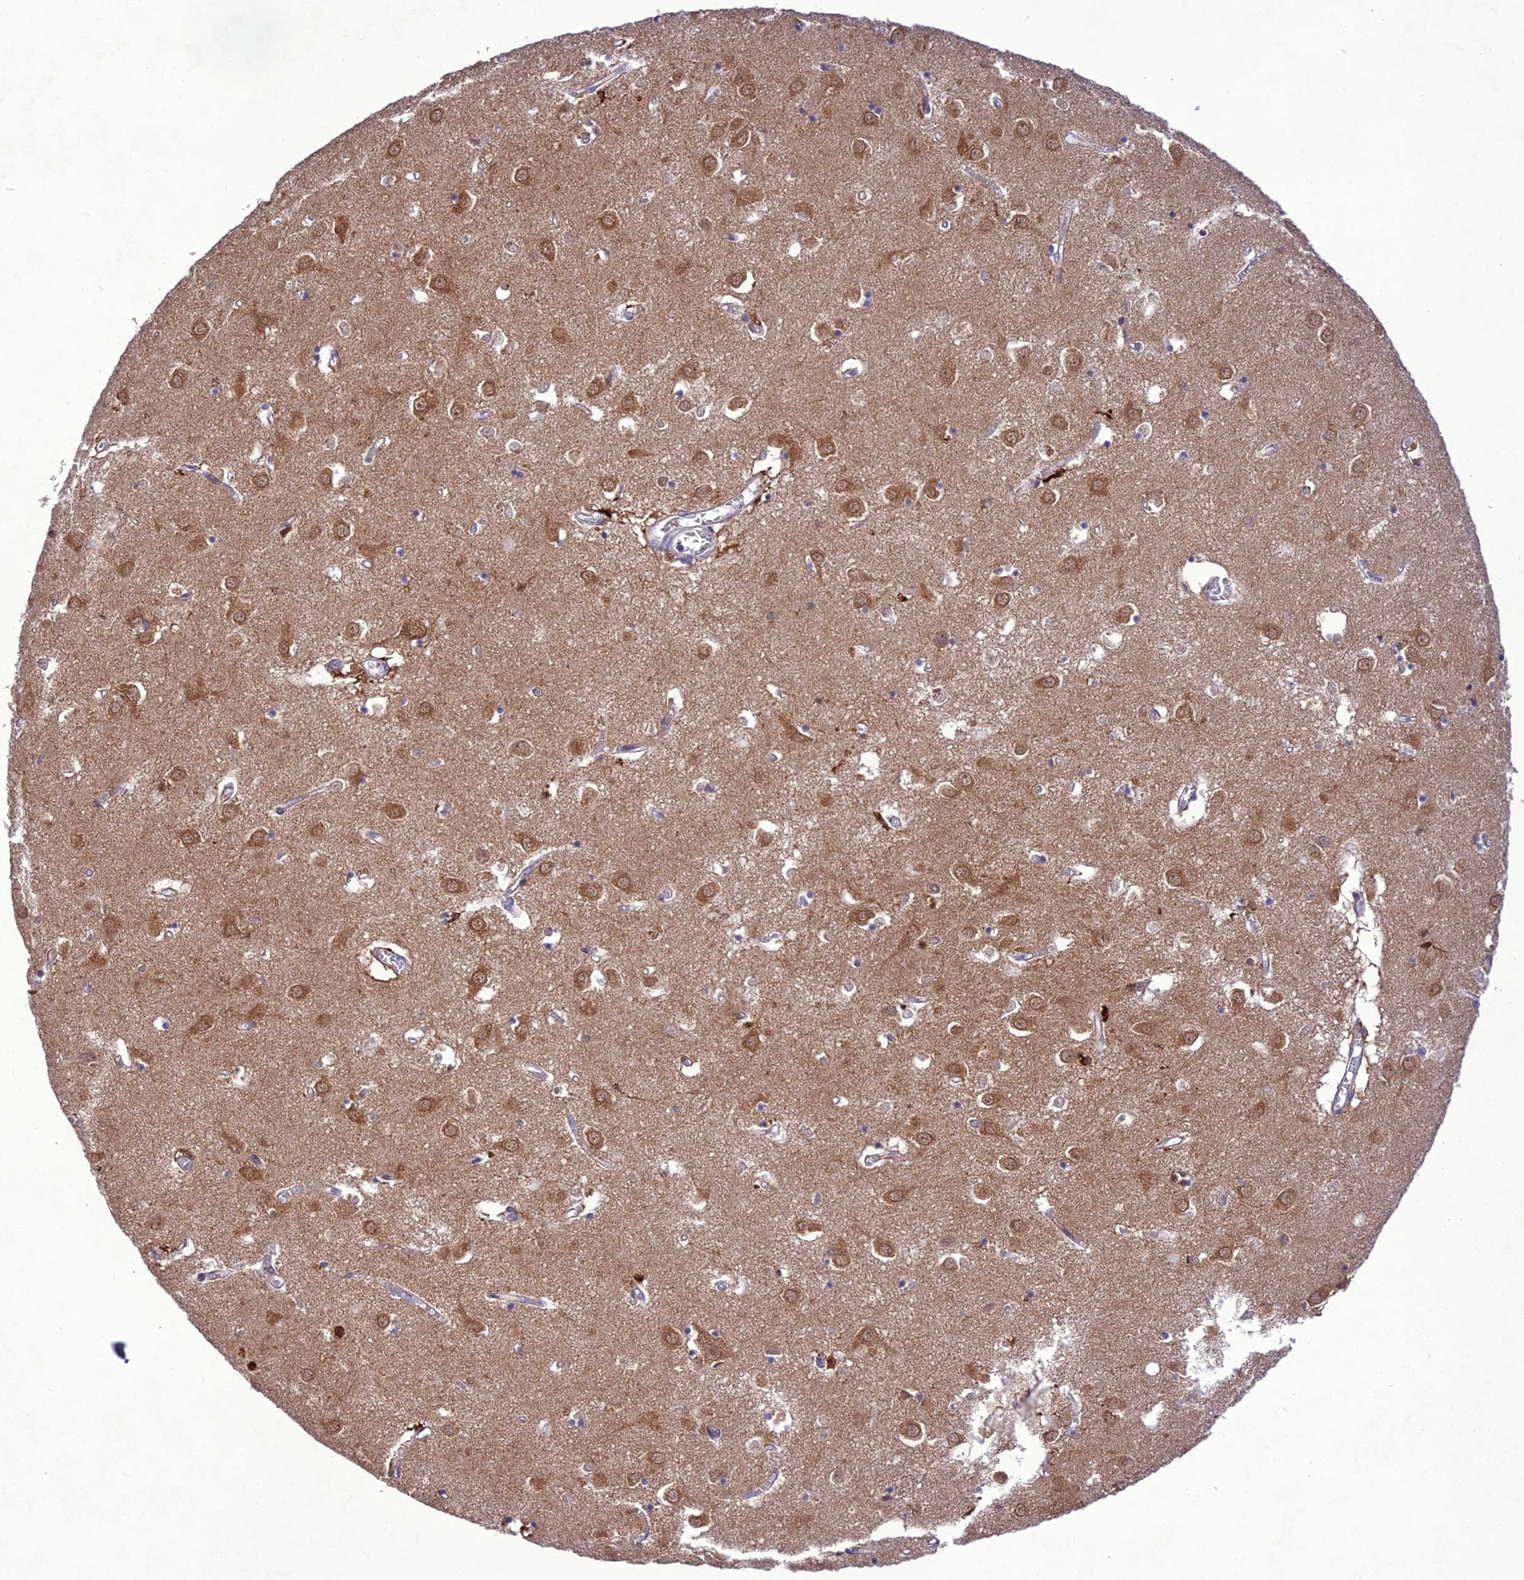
{"staining": {"intensity": "weak", "quantity": "<25%", "location": "cytoplasmic/membranous"}, "tissue": "caudate", "cell_type": "Glial cells", "image_type": "normal", "snomed": [{"axis": "morphology", "description": "Normal tissue, NOS"}, {"axis": "topography", "description": "Lateral ventricle wall"}], "caption": "A high-resolution photomicrograph shows immunohistochemistry staining of benign caudate, which reveals no significant positivity in glial cells.", "gene": "ANKRD52", "patient": {"sex": "male", "age": 70}}